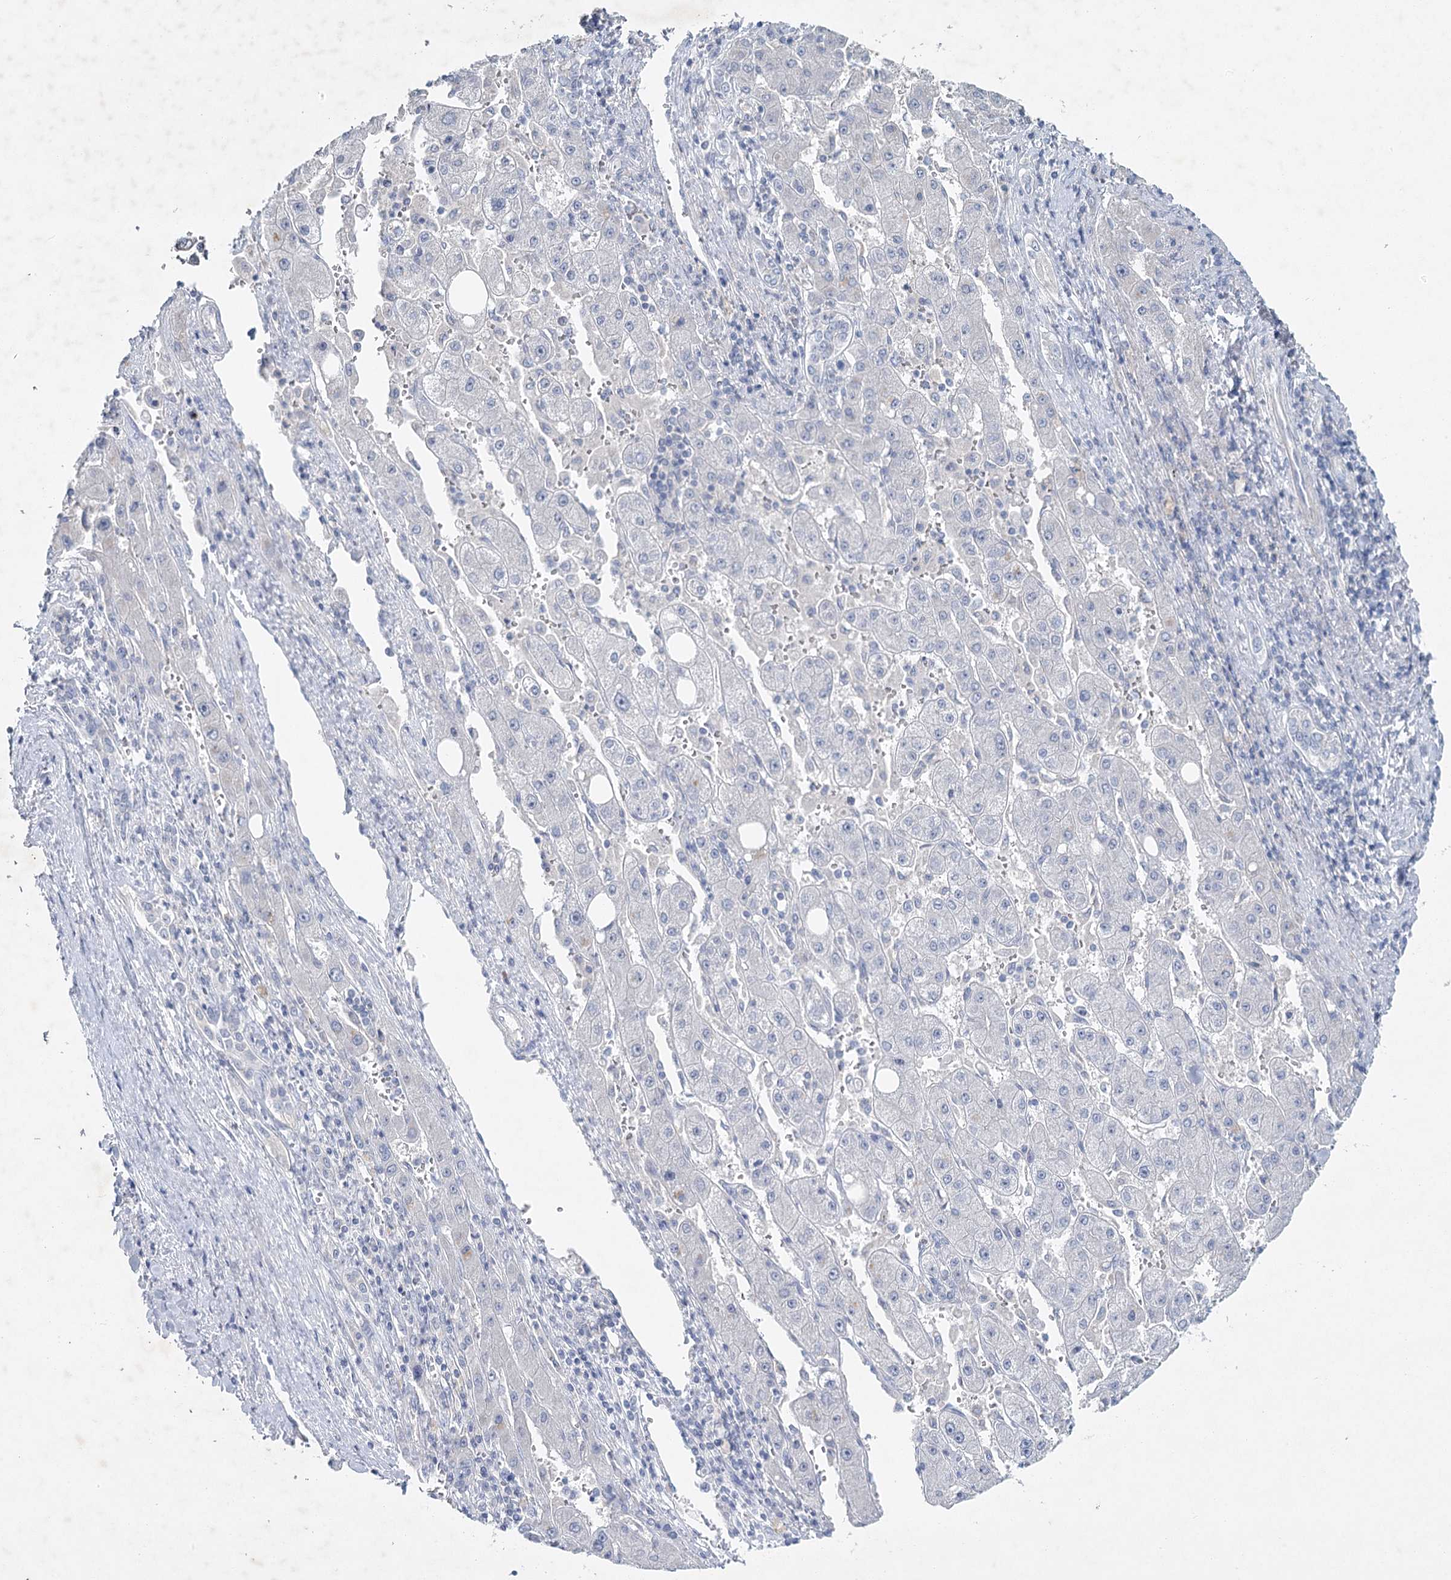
{"staining": {"intensity": "negative", "quantity": "none", "location": "none"}, "tissue": "liver cancer", "cell_type": "Tumor cells", "image_type": "cancer", "snomed": [{"axis": "morphology", "description": "Carcinoma, Hepatocellular, NOS"}, {"axis": "topography", "description": "Liver"}], "caption": "Immunohistochemistry of human liver hepatocellular carcinoma displays no staining in tumor cells.", "gene": "MAP3K13", "patient": {"sex": "female", "age": 73}}